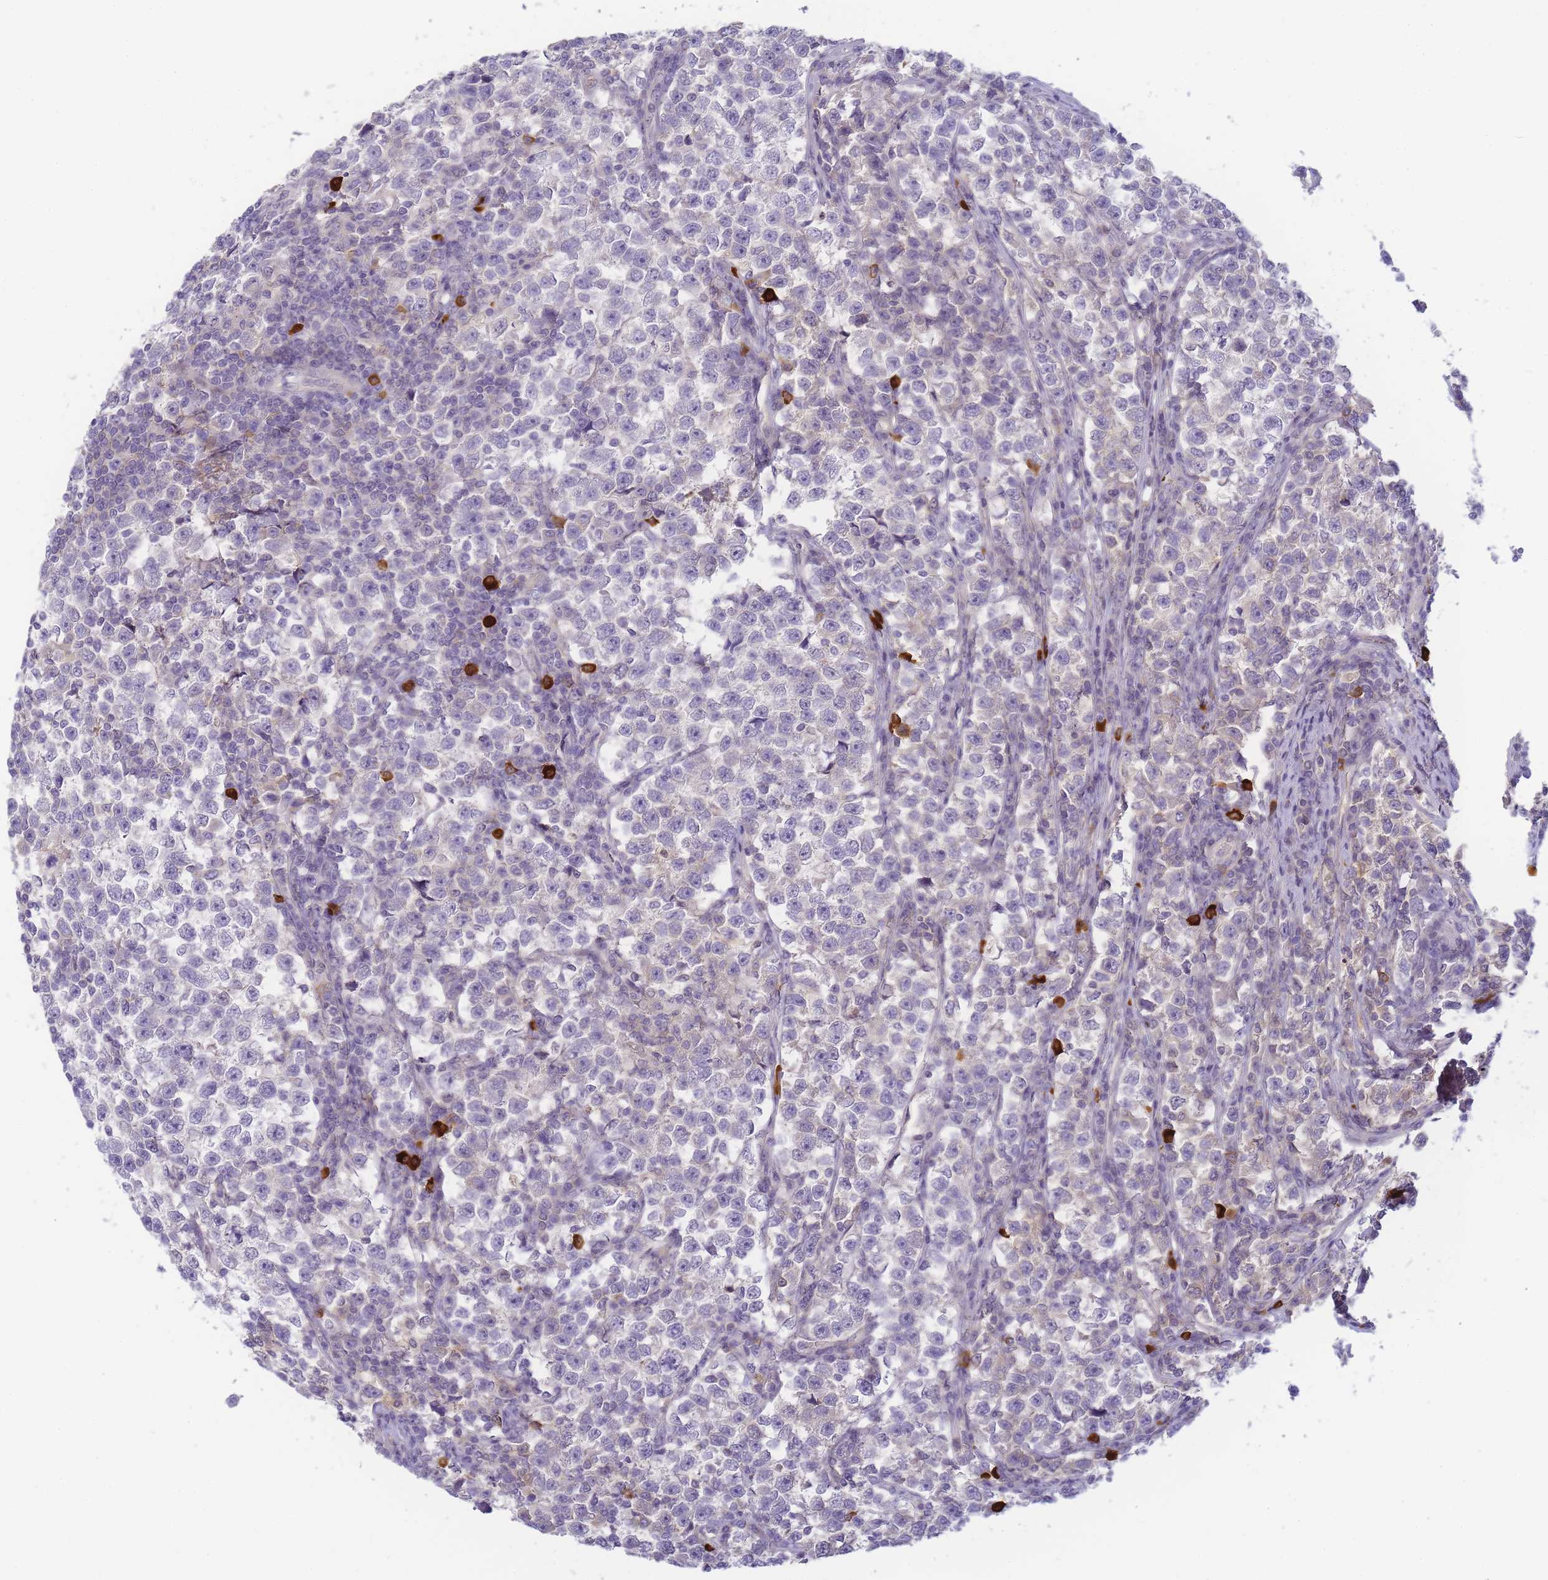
{"staining": {"intensity": "negative", "quantity": "none", "location": "none"}, "tissue": "testis cancer", "cell_type": "Tumor cells", "image_type": "cancer", "snomed": [{"axis": "morphology", "description": "Normal tissue, NOS"}, {"axis": "morphology", "description": "Seminoma, NOS"}, {"axis": "topography", "description": "Testis"}], "caption": "Immunohistochemical staining of human seminoma (testis) reveals no significant positivity in tumor cells. Brightfield microscopy of immunohistochemistry (IHC) stained with DAB (3,3'-diaminobenzidine) (brown) and hematoxylin (blue), captured at high magnification.", "gene": "RRAD", "patient": {"sex": "male", "age": 43}}